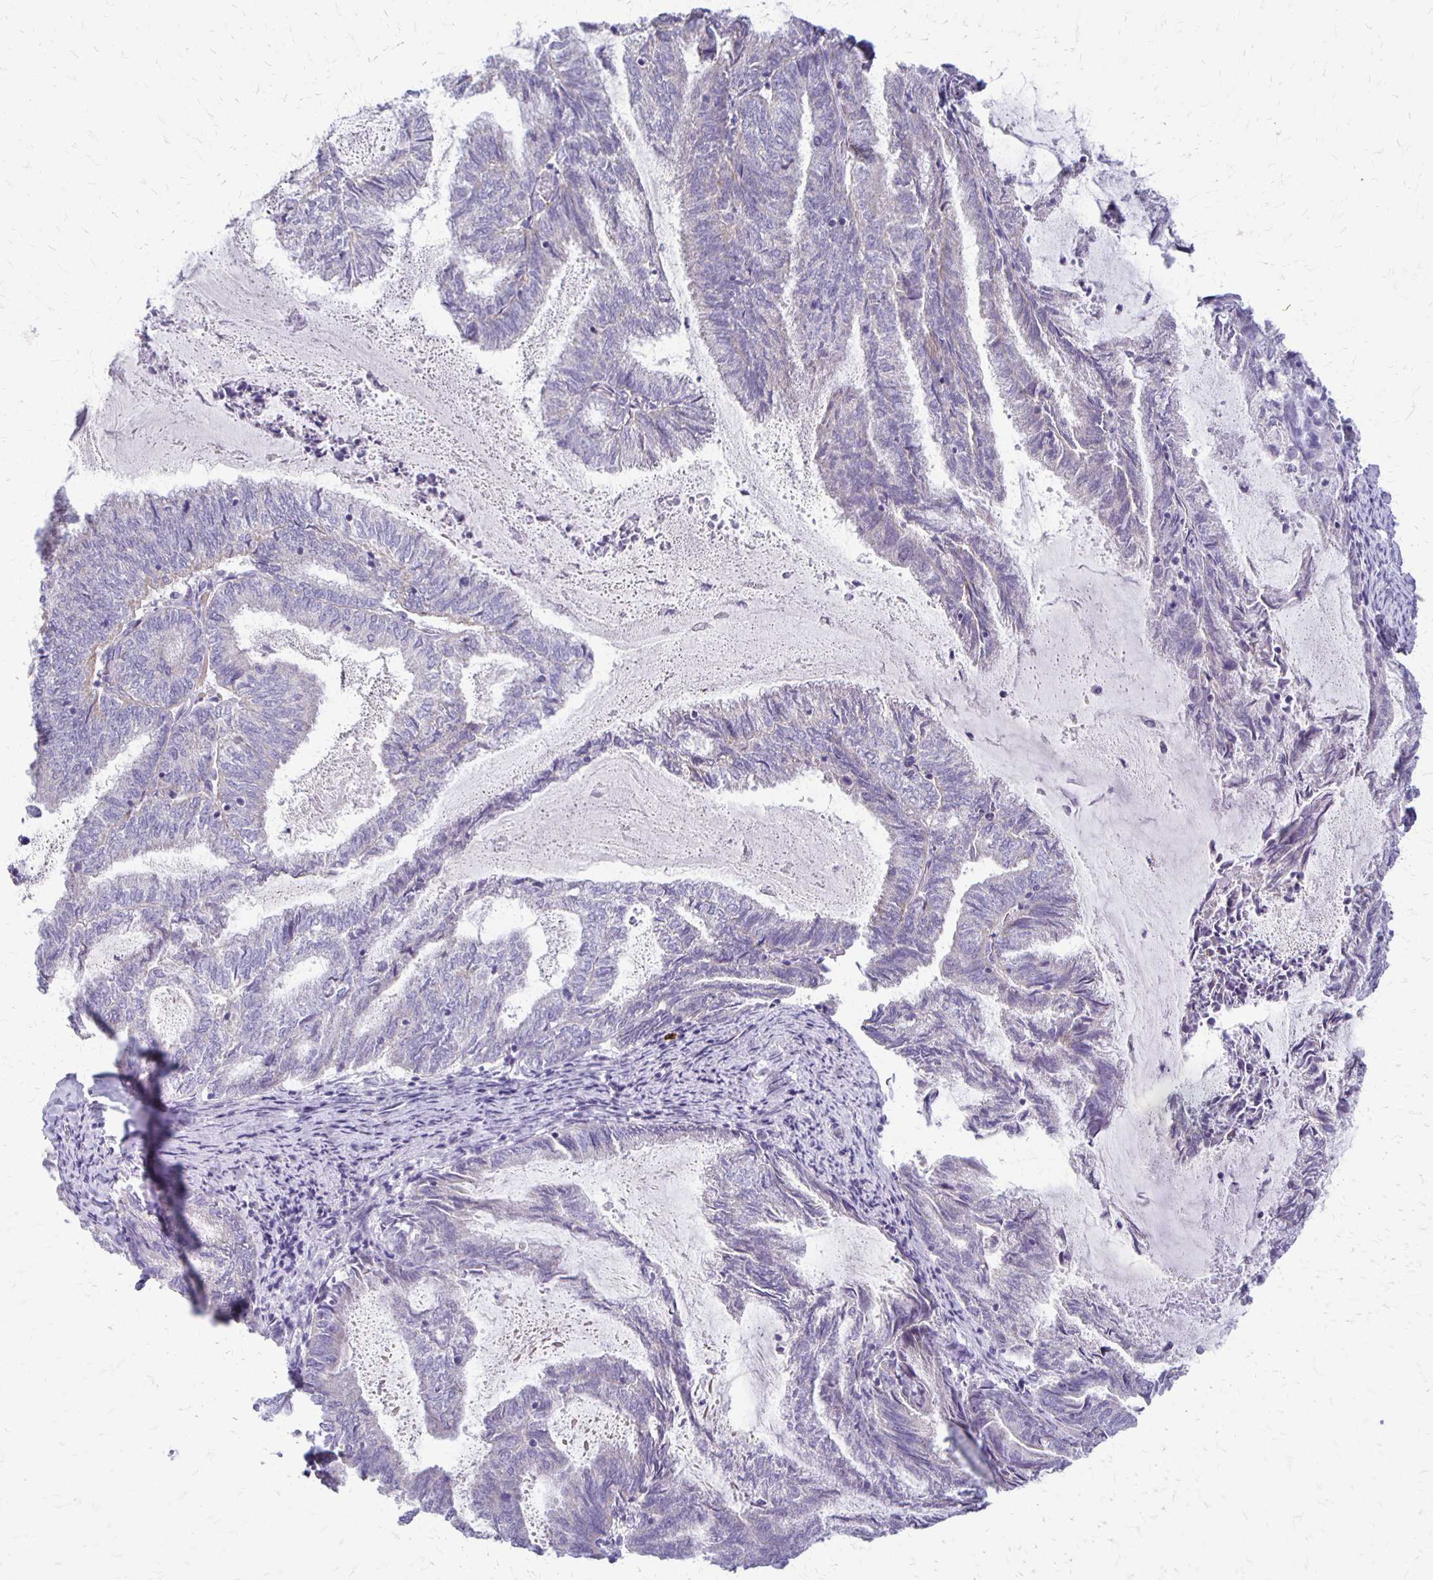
{"staining": {"intensity": "moderate", "quantity": "<25%", "location": "cytoplasmic/membranous"}, "tissue": "endometrial cancer", "cell_type": "Tumor cells", "image_type": "cancer", "snomed": [{"axis": "morphology", "description": "Adenocarcinoma, NOS"}, {"axis": "topography", "description": "Endometrium"}], "caption": "Endometrial adenocarcinoma stained with DAB (3,3'-diaminobenzidine) IHC reveals low levels of moderate cytoplasmic/membranous positivity in about <25% of tumor cells.", "gene": "RHOC", "patient": {"sex": "female", "age": 80}}